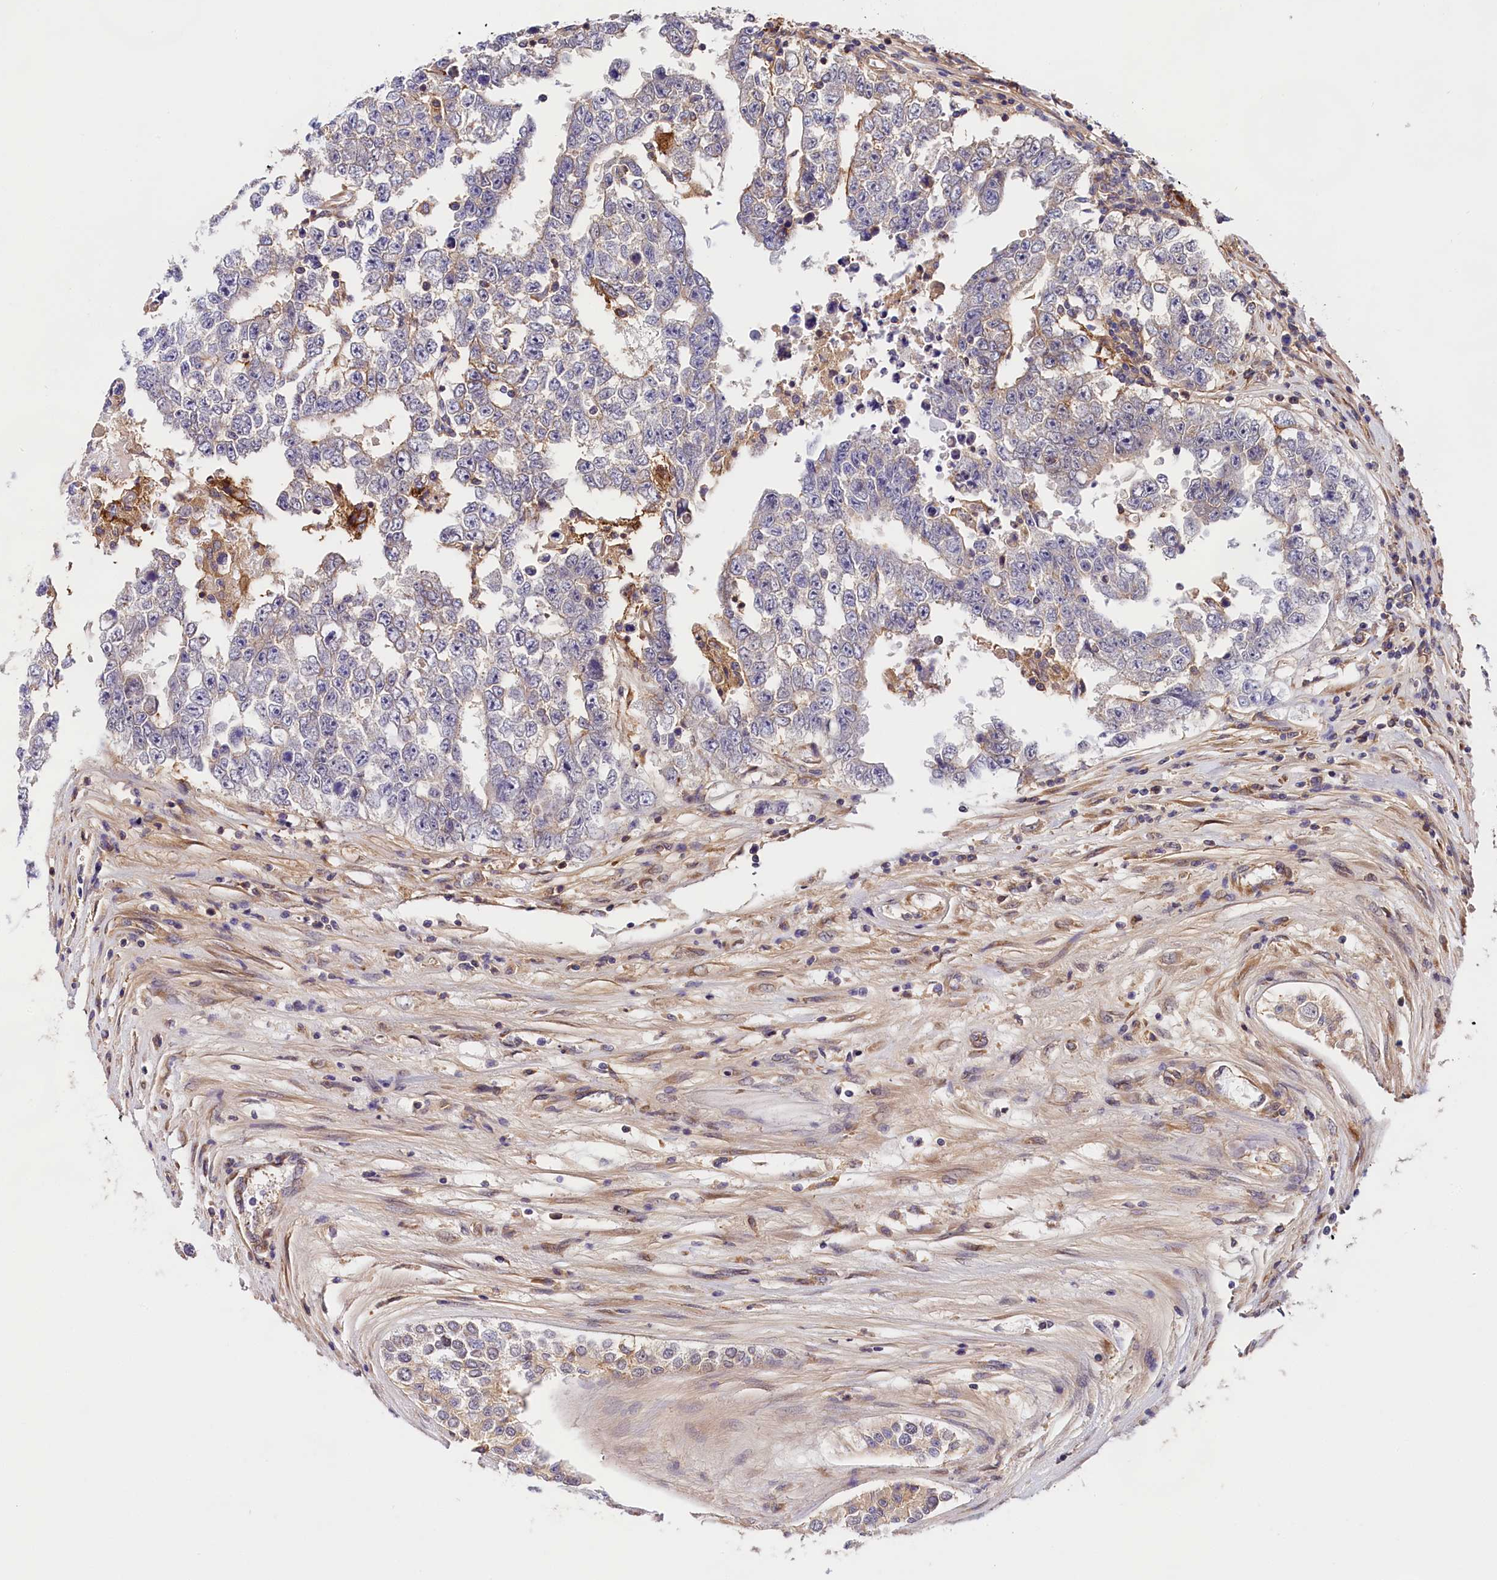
{"staining": {"intensity": "negative", "quantity": "none", "location": "none"}, "tissue": "testis cancer", "cell_type": "Tumor cells", "image_type": "cancer", "snomed": [{"axis": "morphology", "description": "Carcinoma, Embryonal, NOS"}, {"axis": "topography", "description": "Testis"}], "caption": "This is a image of IHC staining of embryonal carcinoma (testis), which shows no expression in tumor cells.", "gene": "OAS3", "patient": {"sex": "male", "age": 25}}